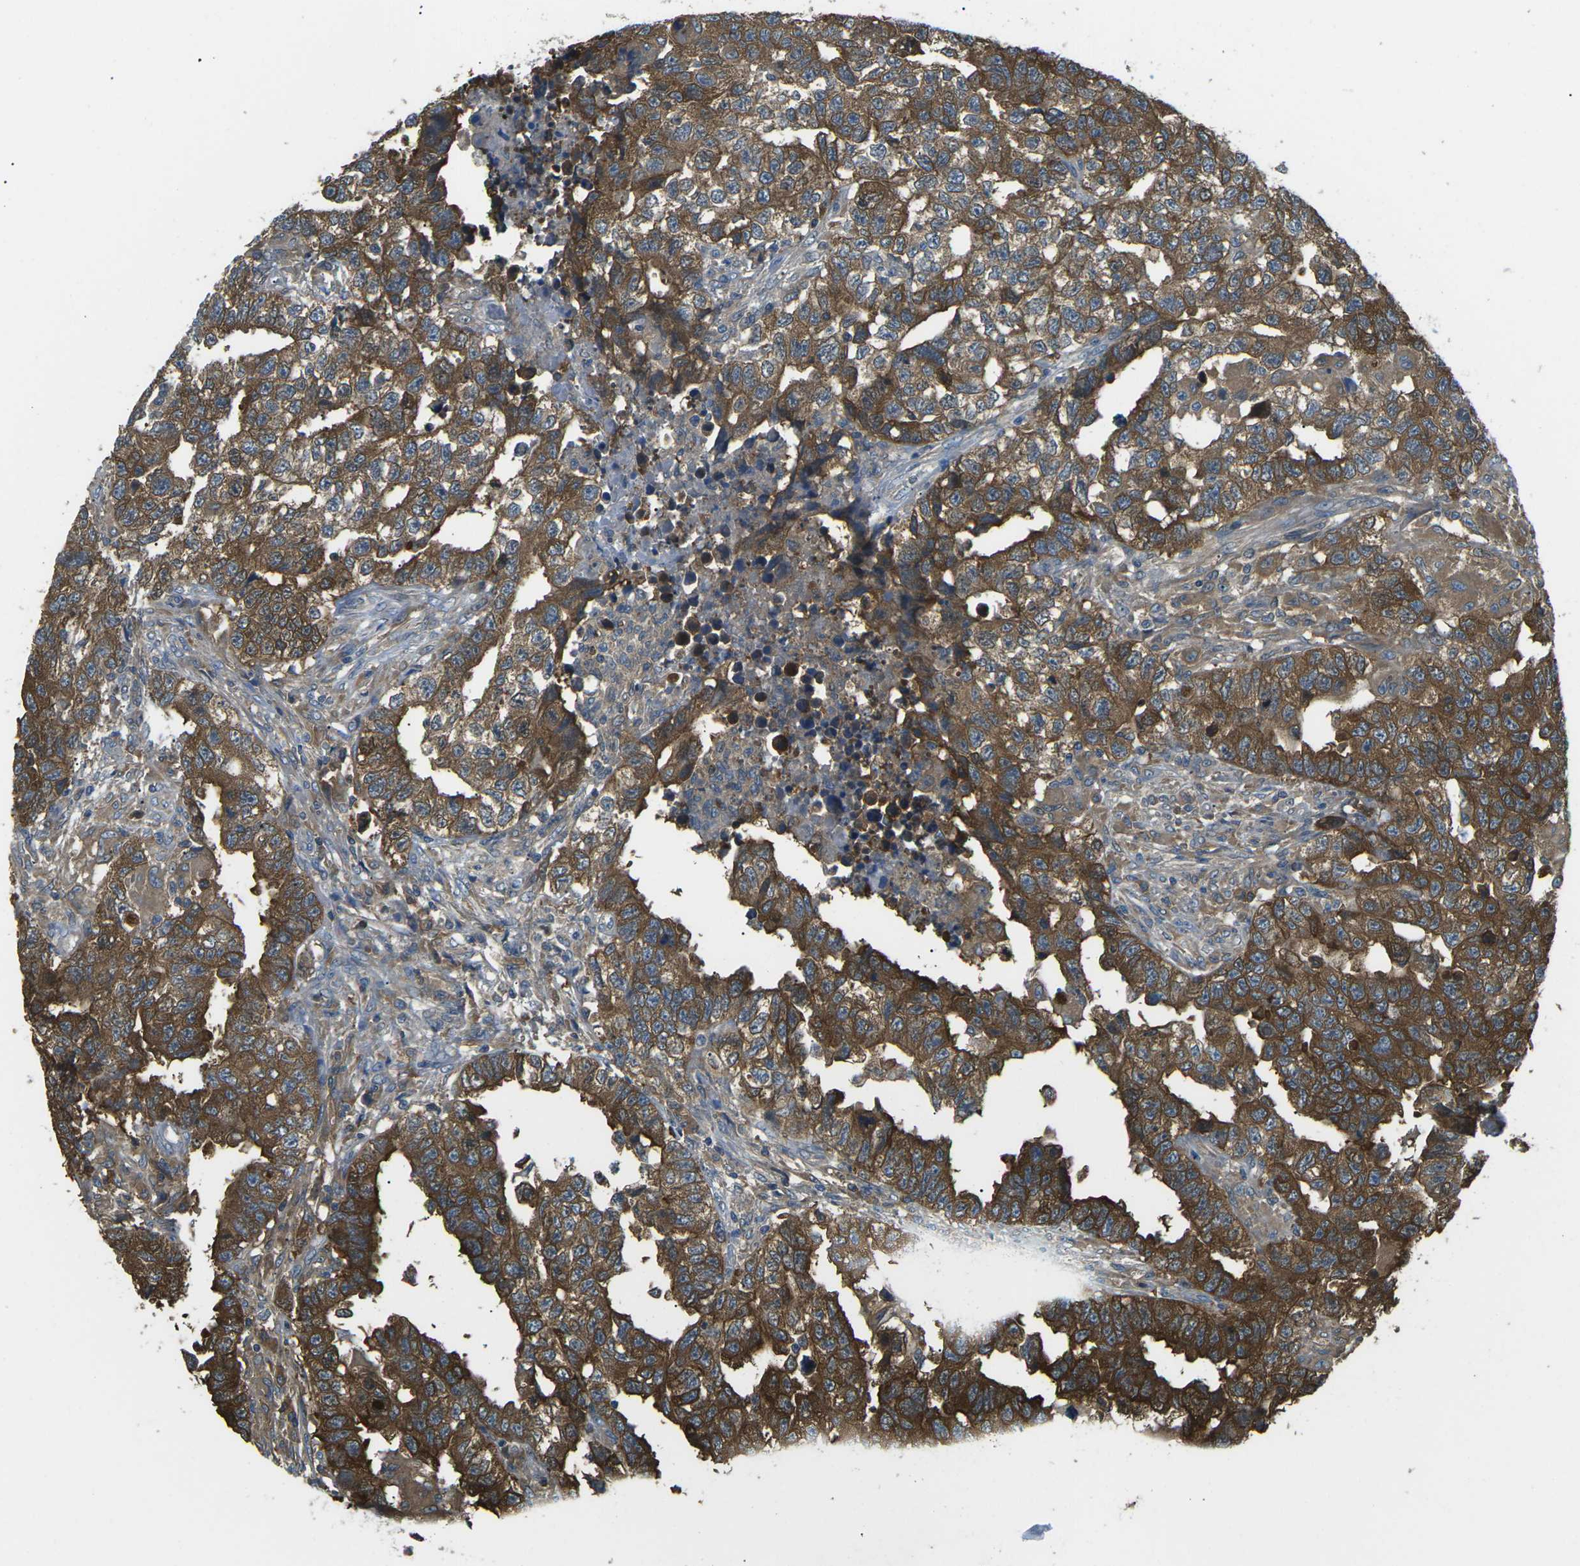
{"staining": {"intensity": "strong", "quantity": ">75%", "location": "cytoplasmic/membranous"}, "tissue": "testis cancer", "cell_type": "Tumor cells", "image_type": "cancer", "snomed": [{"axis": "morphology", "description": "Carcinoma, Embryonal, NOS"}, {"axis": "topography", "description": "Testis"}], "caption": "Immunohistochemistry (IHC) of human embryonal carcinoma (testis) shows high levels of strong cytoplasmic/membranous positivity in about >75% of tumor cells.", "gene": "PIEZO2", "patient": {"sex": "male", "age": 21}}